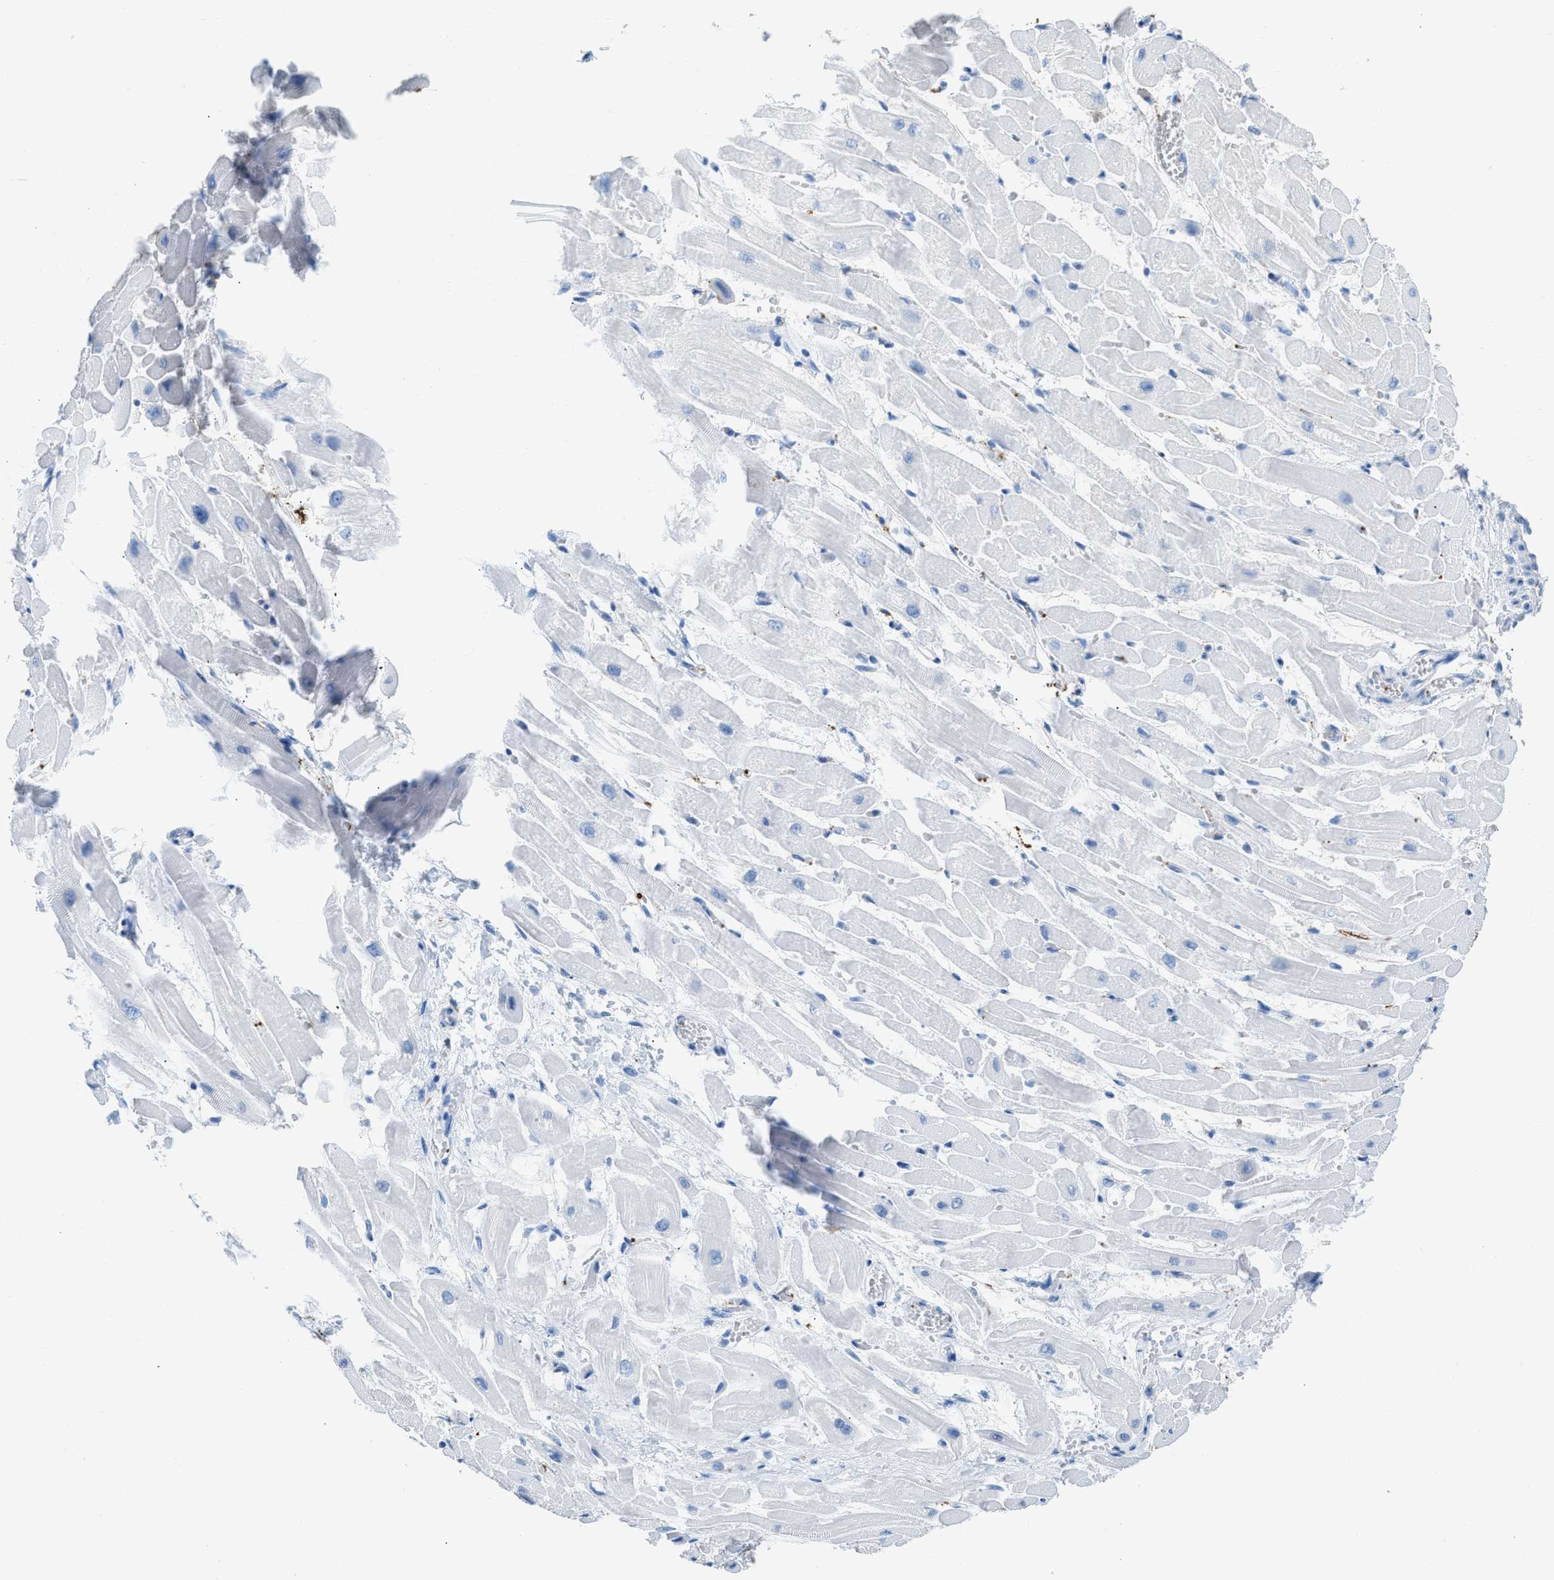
{"staining": {"intensity": "negative", "quantity": "none", "location": "none"}, "tissue": "heart muscle", "cell_type": "Cardiomyocytes", "image_type": "normal", "snomed": [{"axis": "morphology", "description": "Normal tissue, NOS"}, {"axis": "topography", "description": "Heart"}], "caption": "Immunohistochemistry of benign heart muscle reveals no positivity in cardiomyocytes.", "gene": "FAIM2", "patient": {"sex": "male", "age": 45}}